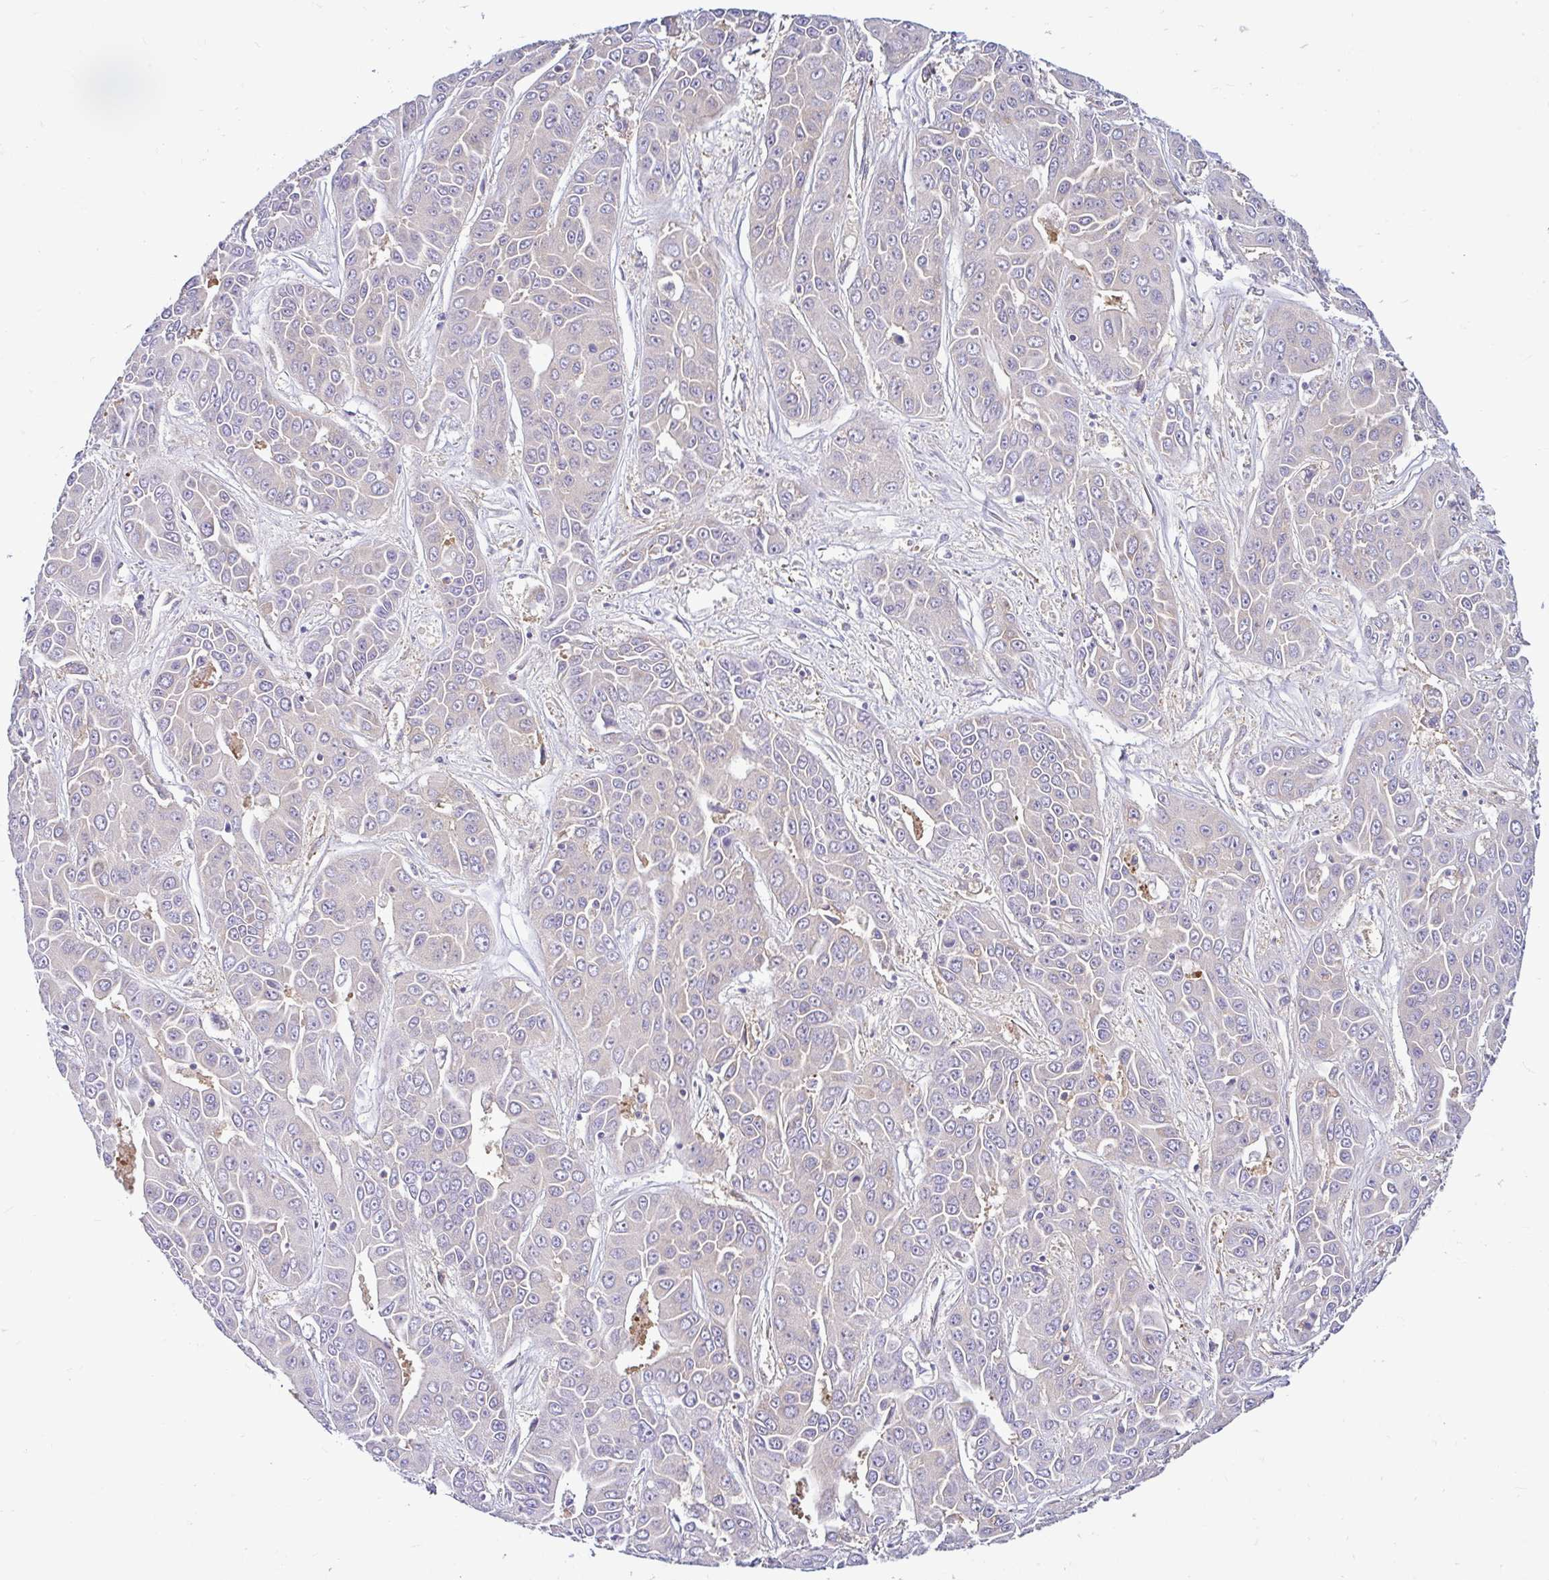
{"staining": {"intensity": "negative", "quantity": "none", "location": "none"}, "tissue": "liver cancer", "cell_type": "Tumor cells", "image_type": "cancer", "snomed": [{"axis": "morphology", "description": "Cholangiocarcinoma"}, {"axis": "topography", "description": "Liver"}], "caption": "DAB (3,3'-diaminobenzidine) immunohistochemical staining of liver cholangiocarcinoma demonstrates no significant positivity in tumor cells.", "gene": "LARS1", "patient": {"sex": "female", "age": 52}}